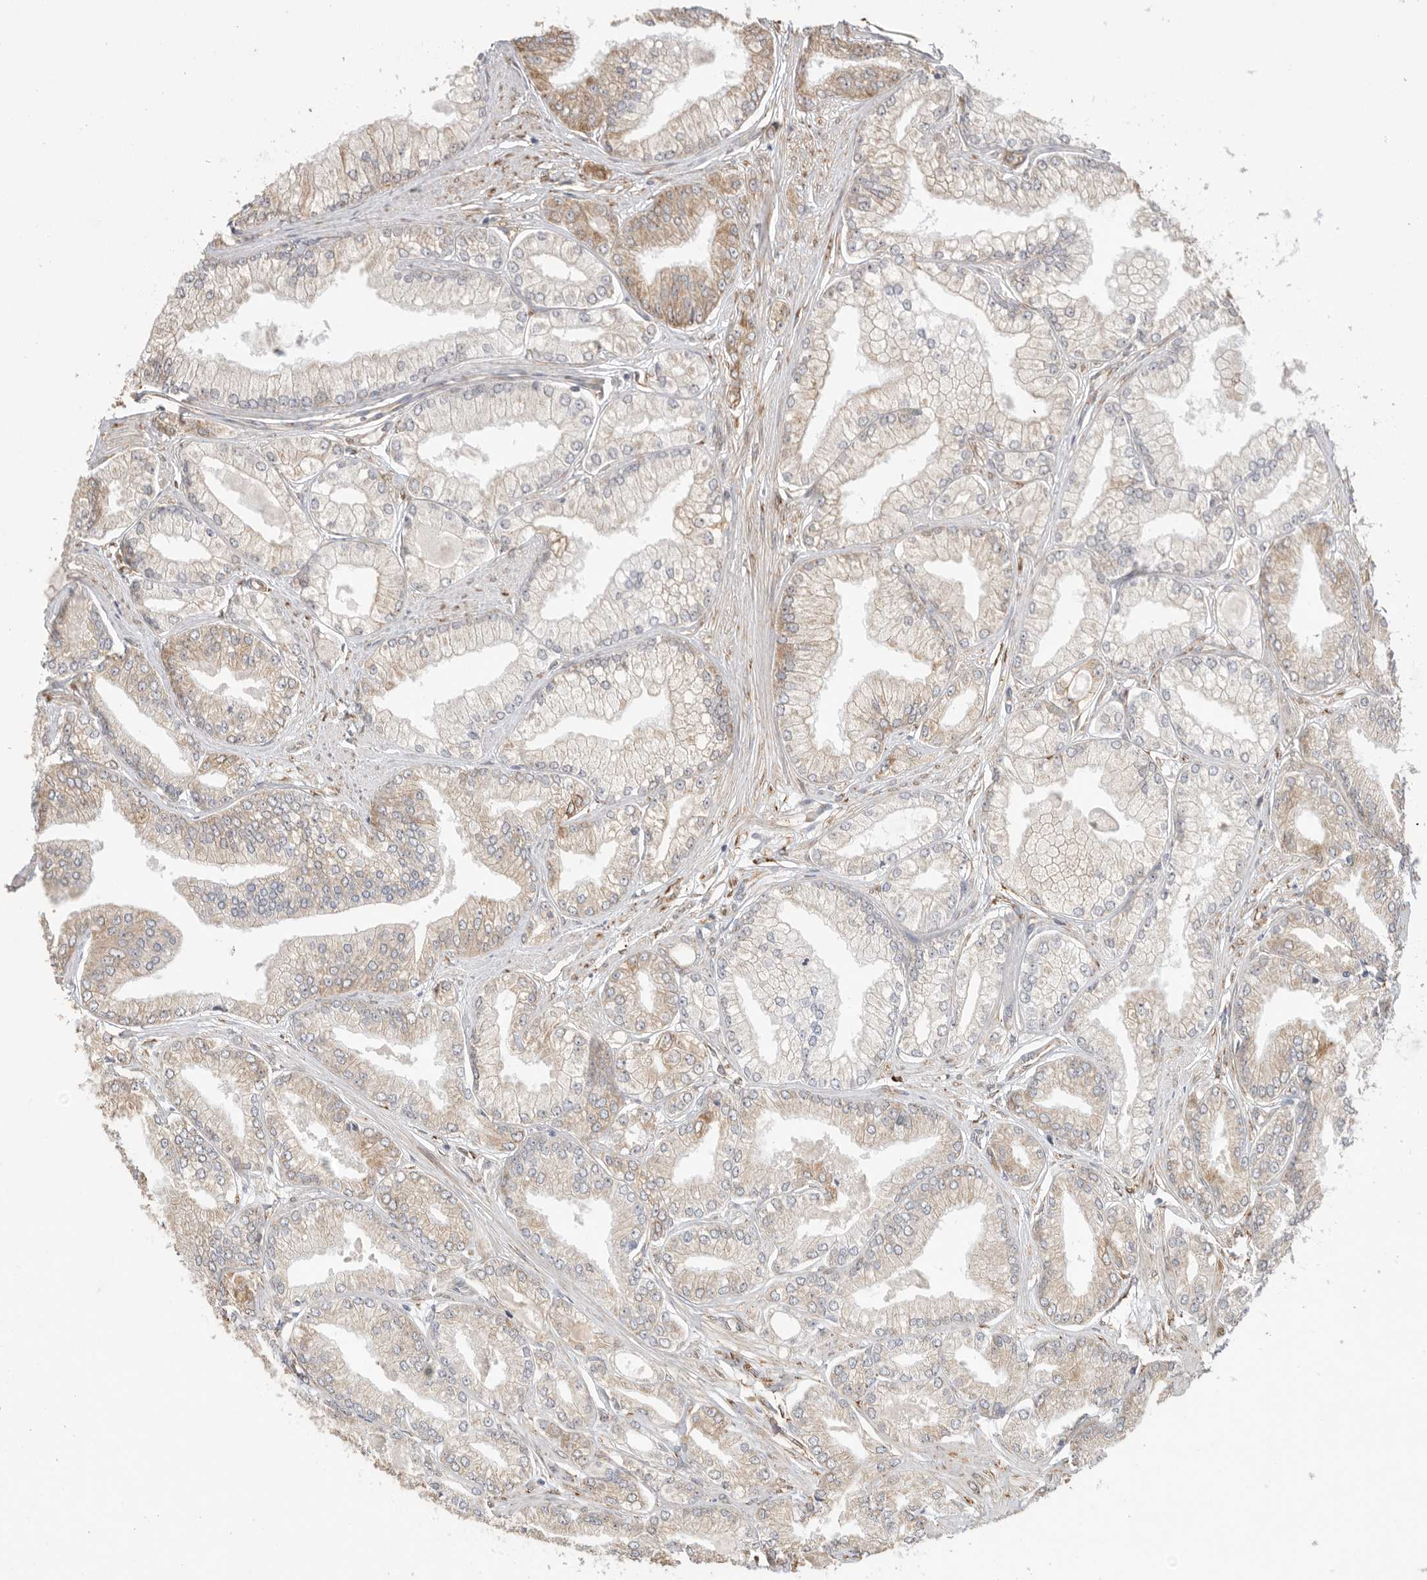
{"staining": {"intensity": "moderate", "quantity": "<25%", "location": "cytoplasmic/membranous"}, "tissue": "prostate cancer", "cell_type": "Tumor cells", "image_type": "cancer", "snomed": [{"axis": "morphology", "description": "Adenocarcinoma, Low grade"}, {"axis": "topography", "description": "Prostate"}], "caption": "A low amount of moderate cytoplasmic/membranous expression is appreciated in approximately <25% of tumor cells in prostate low-grade adenocarcinoma tissue.", "gene": "BLOC1S5", "patient": {"sex": "male", "age": 52}}